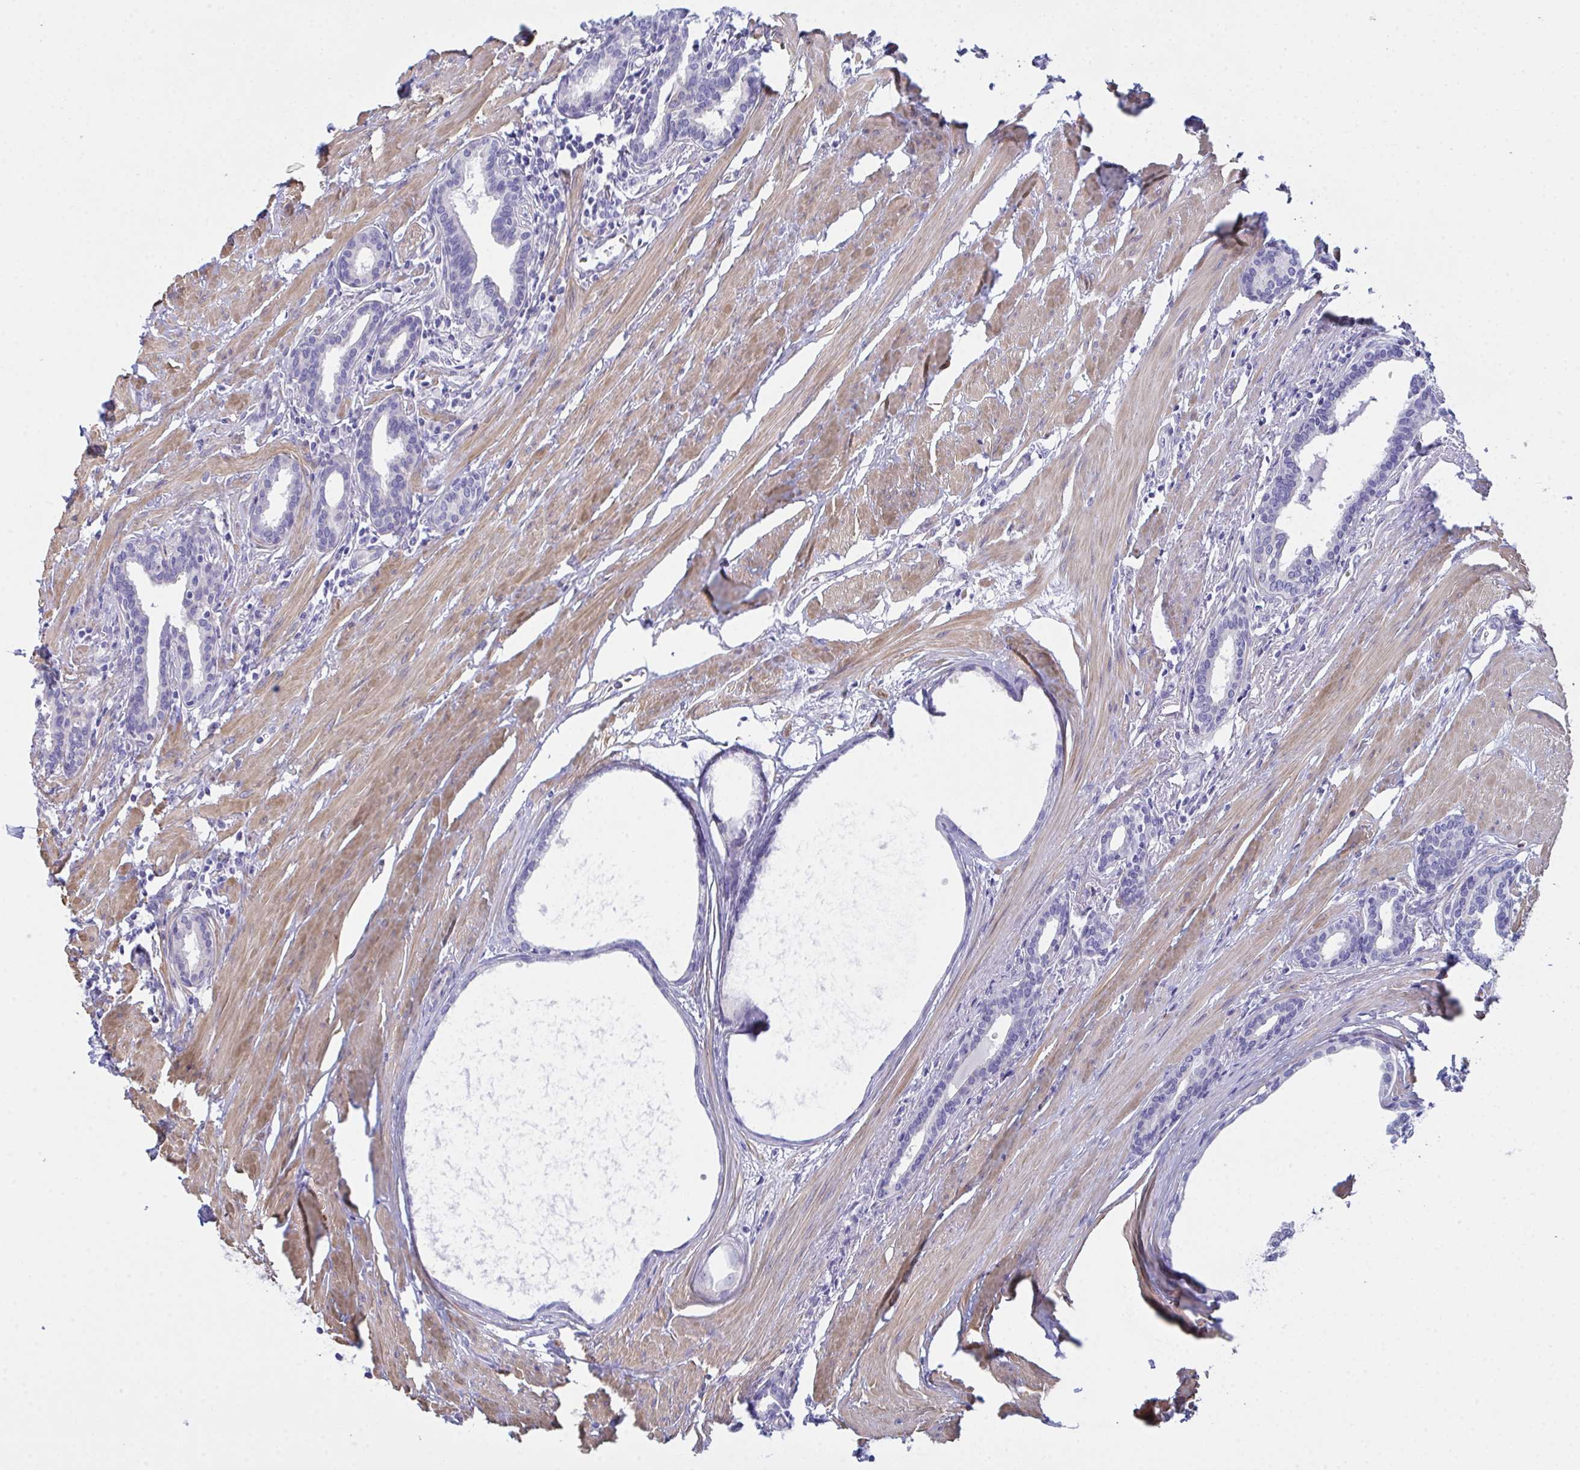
{"staining": {"intensity": "negative", "quantity": "none", "location": "none"}, "tissue": "prostate", "cell_type": "Glandular cells", "image_type": "normal", "snomed": [{"axis": "morphology", "description": "Normal tissue, NOS"}, {"axis": "topography", "description": "Prostate"}, {"axis": "topography", "description": "Peripheral nerve tissue"}], "caption": "An image of human prostate is negative for staining in glandular cells.", "gene": "CEP170B", "patient": {"sex": "male", "age": 55}}